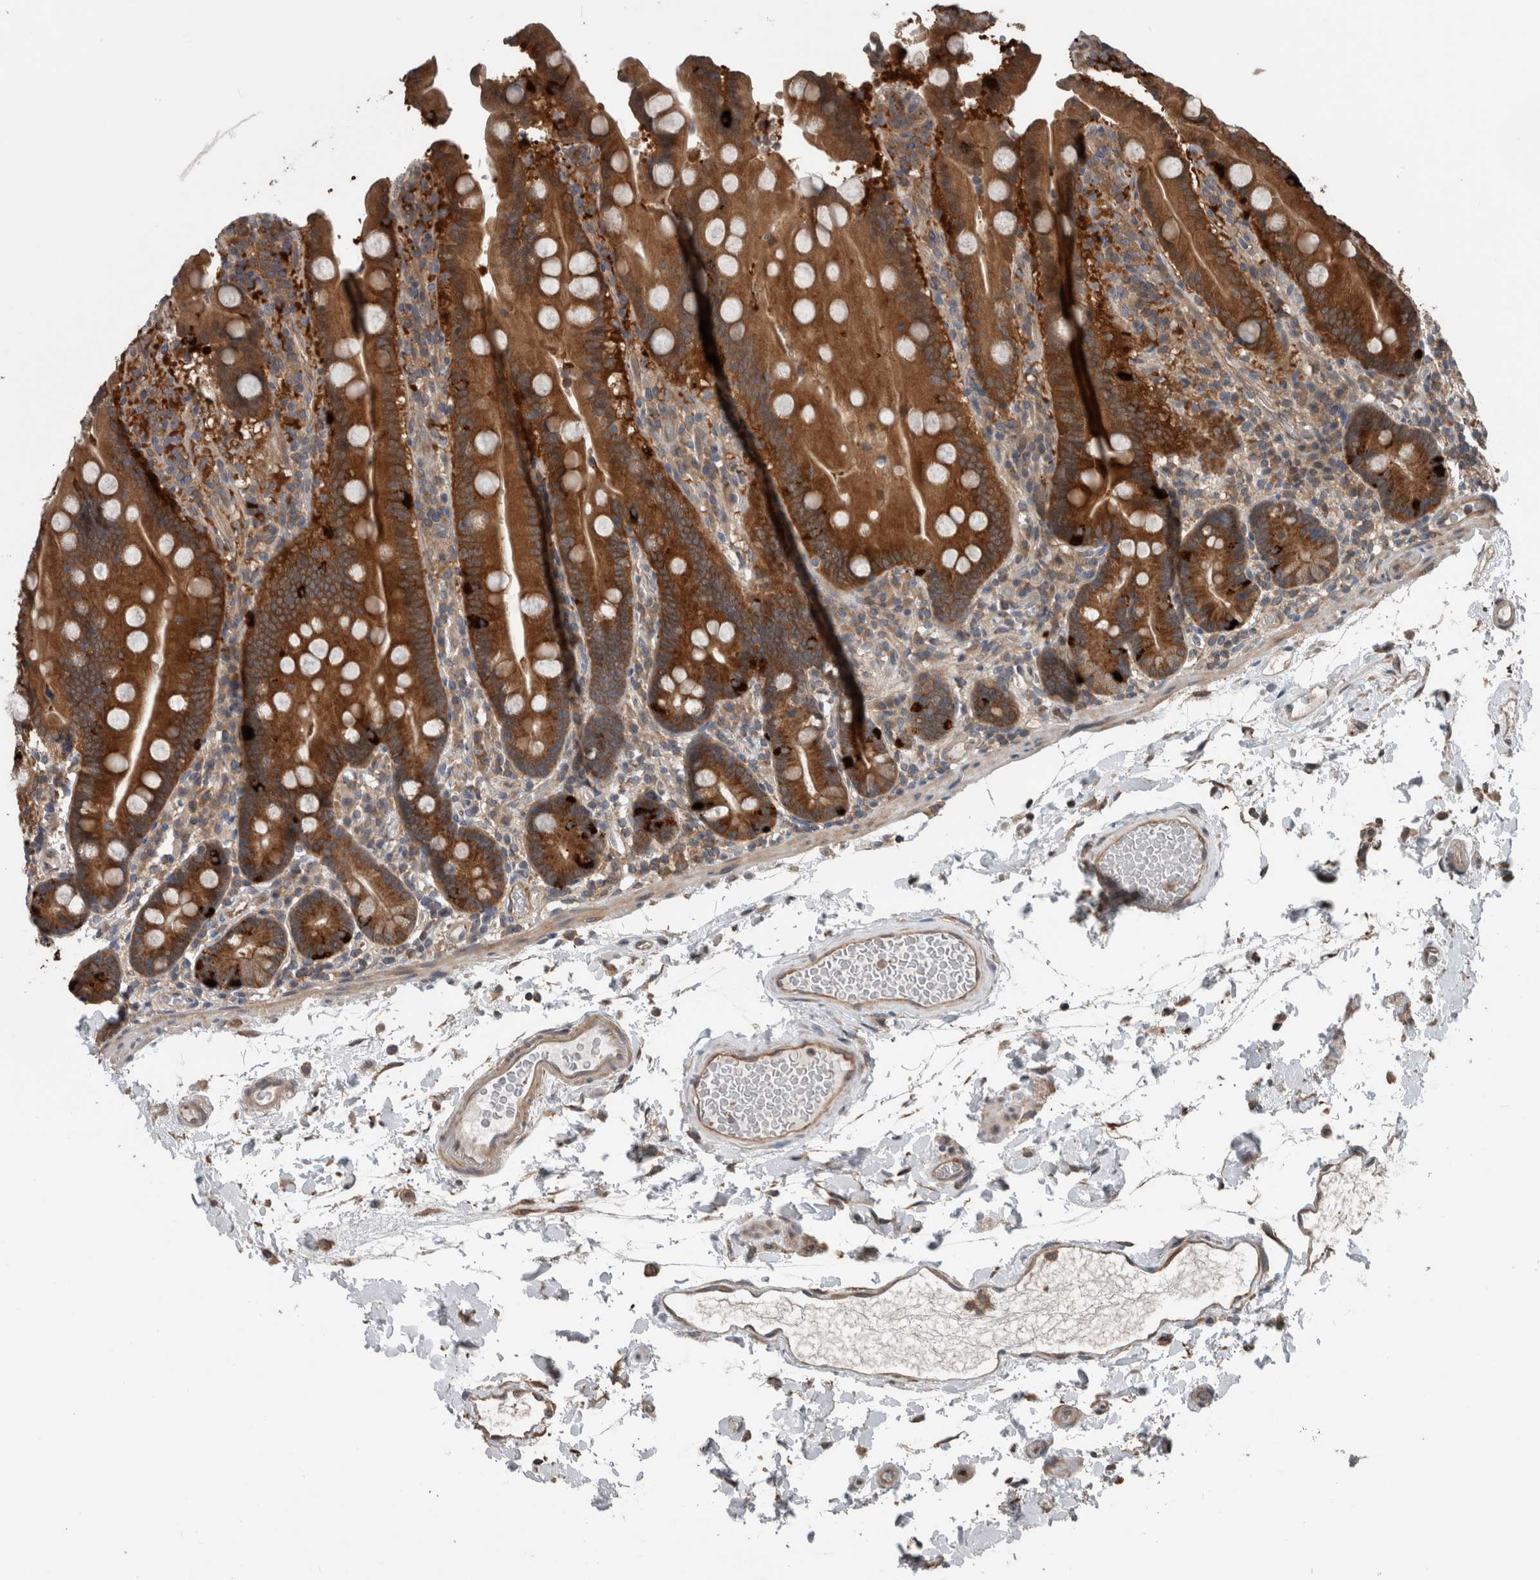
{"staining": {"intensity": "strong", "quantity": ">75%", "location": "cytoplasmic/membranous"}, "tissue": "duodenum", "cell_type": "Glandular cells", "image_type": "normal", "snomed": [{"axis": "morphology", "description": "Normal tissue, NOS"}, {"axis": "topography", "description": "Small intestine, NOS"}], "caption": "A brown stain shows strong cytoplasmic/membranous expression of a protein in glandular cells of benign duodenum.", "gene": "RIOK3", "patient": {"sex": "female", "age": 71}}